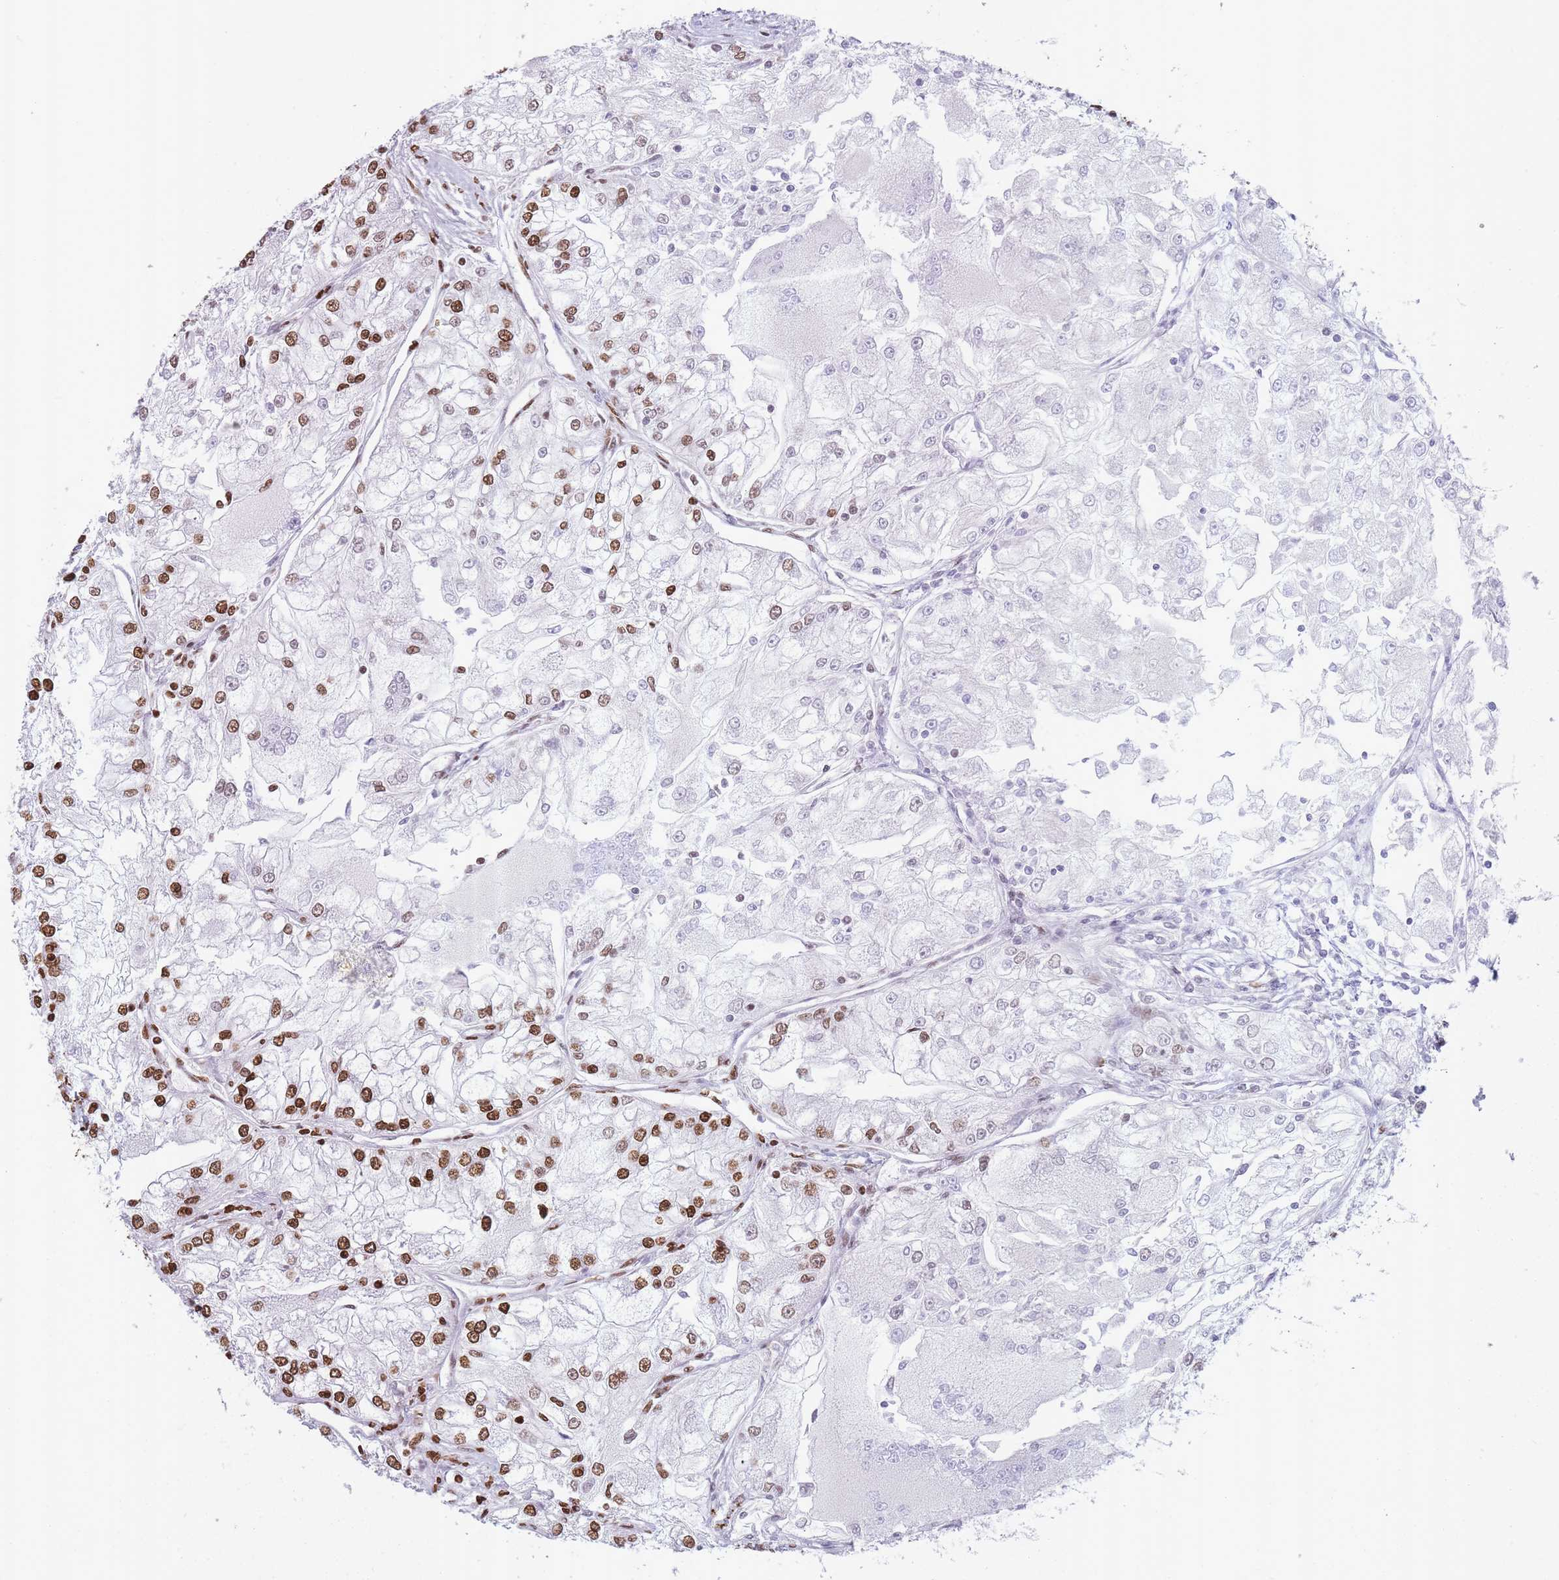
{"staining": {"intensity": "strong", "quantity": "25%-75%", "location": "nuclear"}, "tissue": "renal cancer", "cell_type": "Tumor cells", "image_type": "cancer", "snomed": [{"axis": "morphology", "description": "Adenocarcinoma, NOS"}, {"axis": "topography", "description": "Kidney"}], "caption": "High-magnification brightfield microscopy of renal cancer stained with DAB (3,3'-diaminobenzidine) (brown) and counterstained with hematoxylin (blue). tumor cells exhibit strong nuclear positivity is appreciated in about25%-75% of cells.", "gene": "HNRNPUL1", "patient": {"sex": "female", "age": 72}}